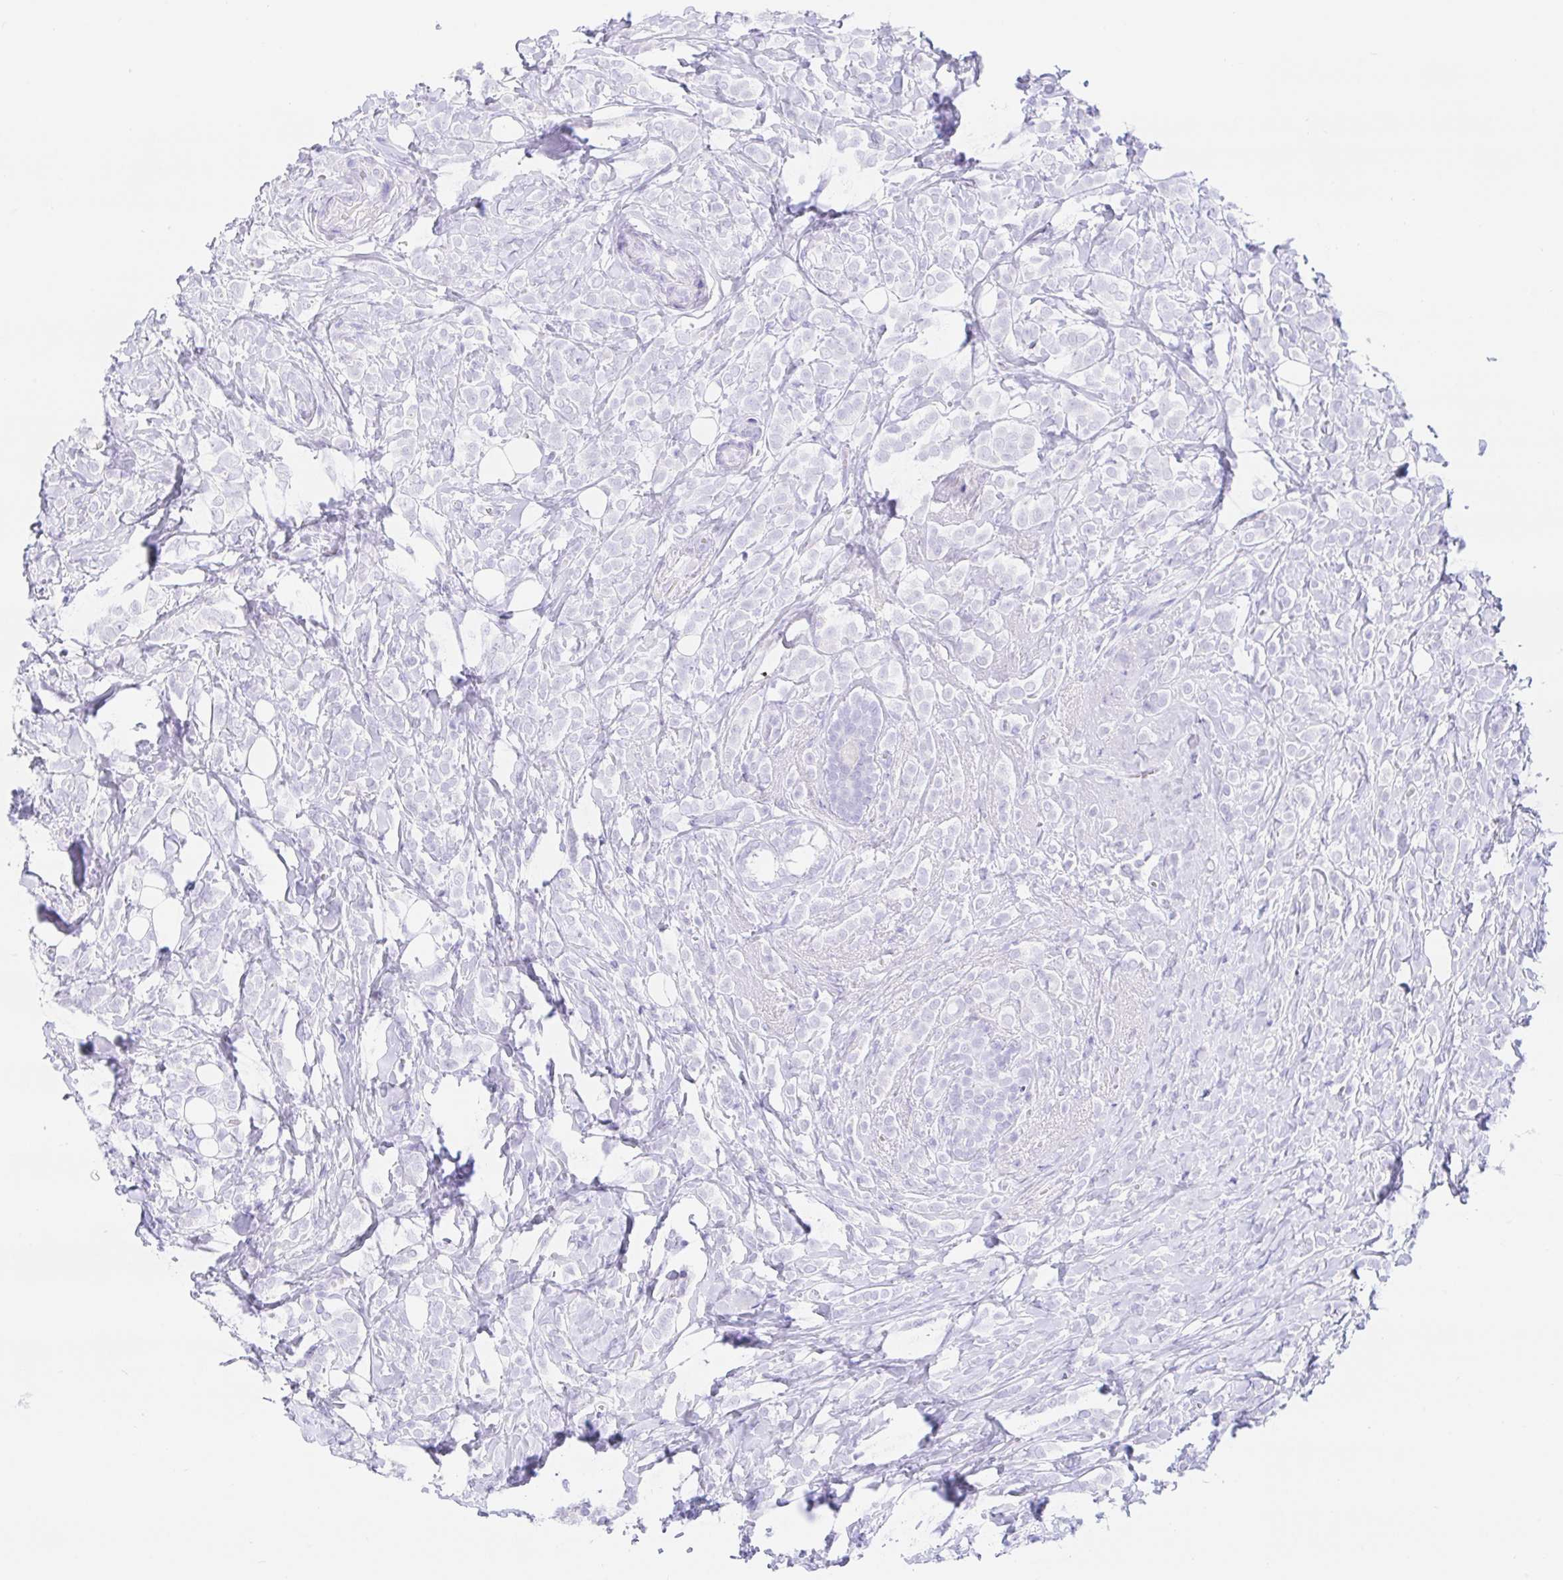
{"staining": {"intensity": "negative", "quantity": "none", "location": "none"}, "tissue": "breast cancer", "cell_type": "Tumor cells", "image_type": "cancer", "snomed": [{"axis": "morphology", "description": "Lobular carcinoma"}, {"axis": "topography", "description": "Breast"}], "caption": "Breast lobular carcinoma was stained to show a protein in brown. There is no significant staining in tumor cells. The staining is performed using DAB (3,3'-diaminobenzidine) brown chromogen with nuclei counter-stained in using hematoxylin.", "gene": "PAX8", "patient": {"sex": "female", "age": 49}}